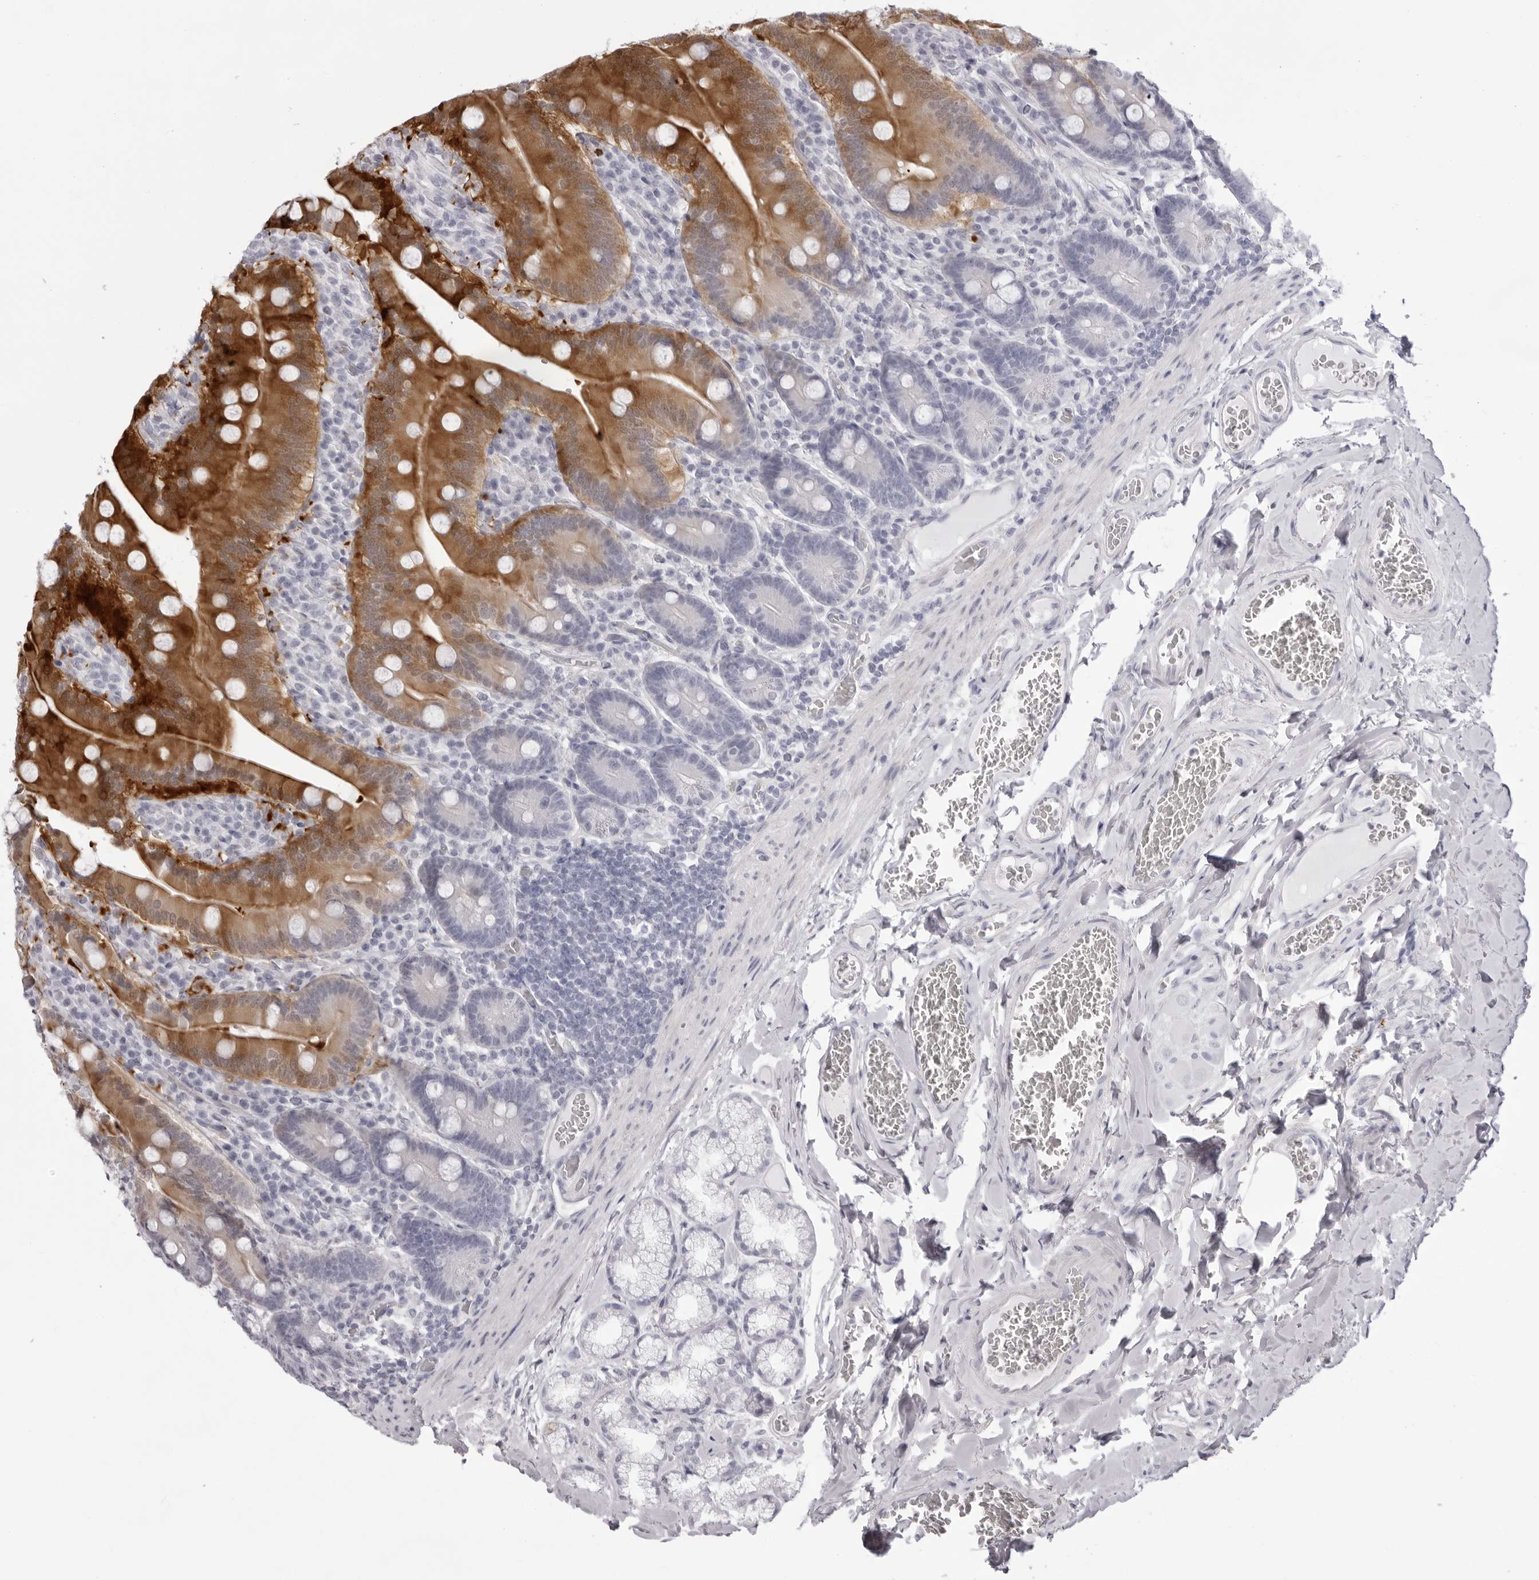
{"staining": {"intensity": "moderate", "quantity": "25%-75%", "location": "cytoplasmic/membranous"}, "tissue": "duodenum", "cell_type": "Glandular cells", "image_type": "normal", "snomed": [{"axis": "morphology", "description": "Normal tissue, NOS"}, {"axis": "topography", "description": "Duodenum"}], "caption": "Human duodenum stained for a protein (brown) reveals moderate cytoplasmic/membranous positive positivity in approximately 25%-75% of glandular cells.", "gene": "SPTA1", "patient": {"sex": "female", "age": 62}}